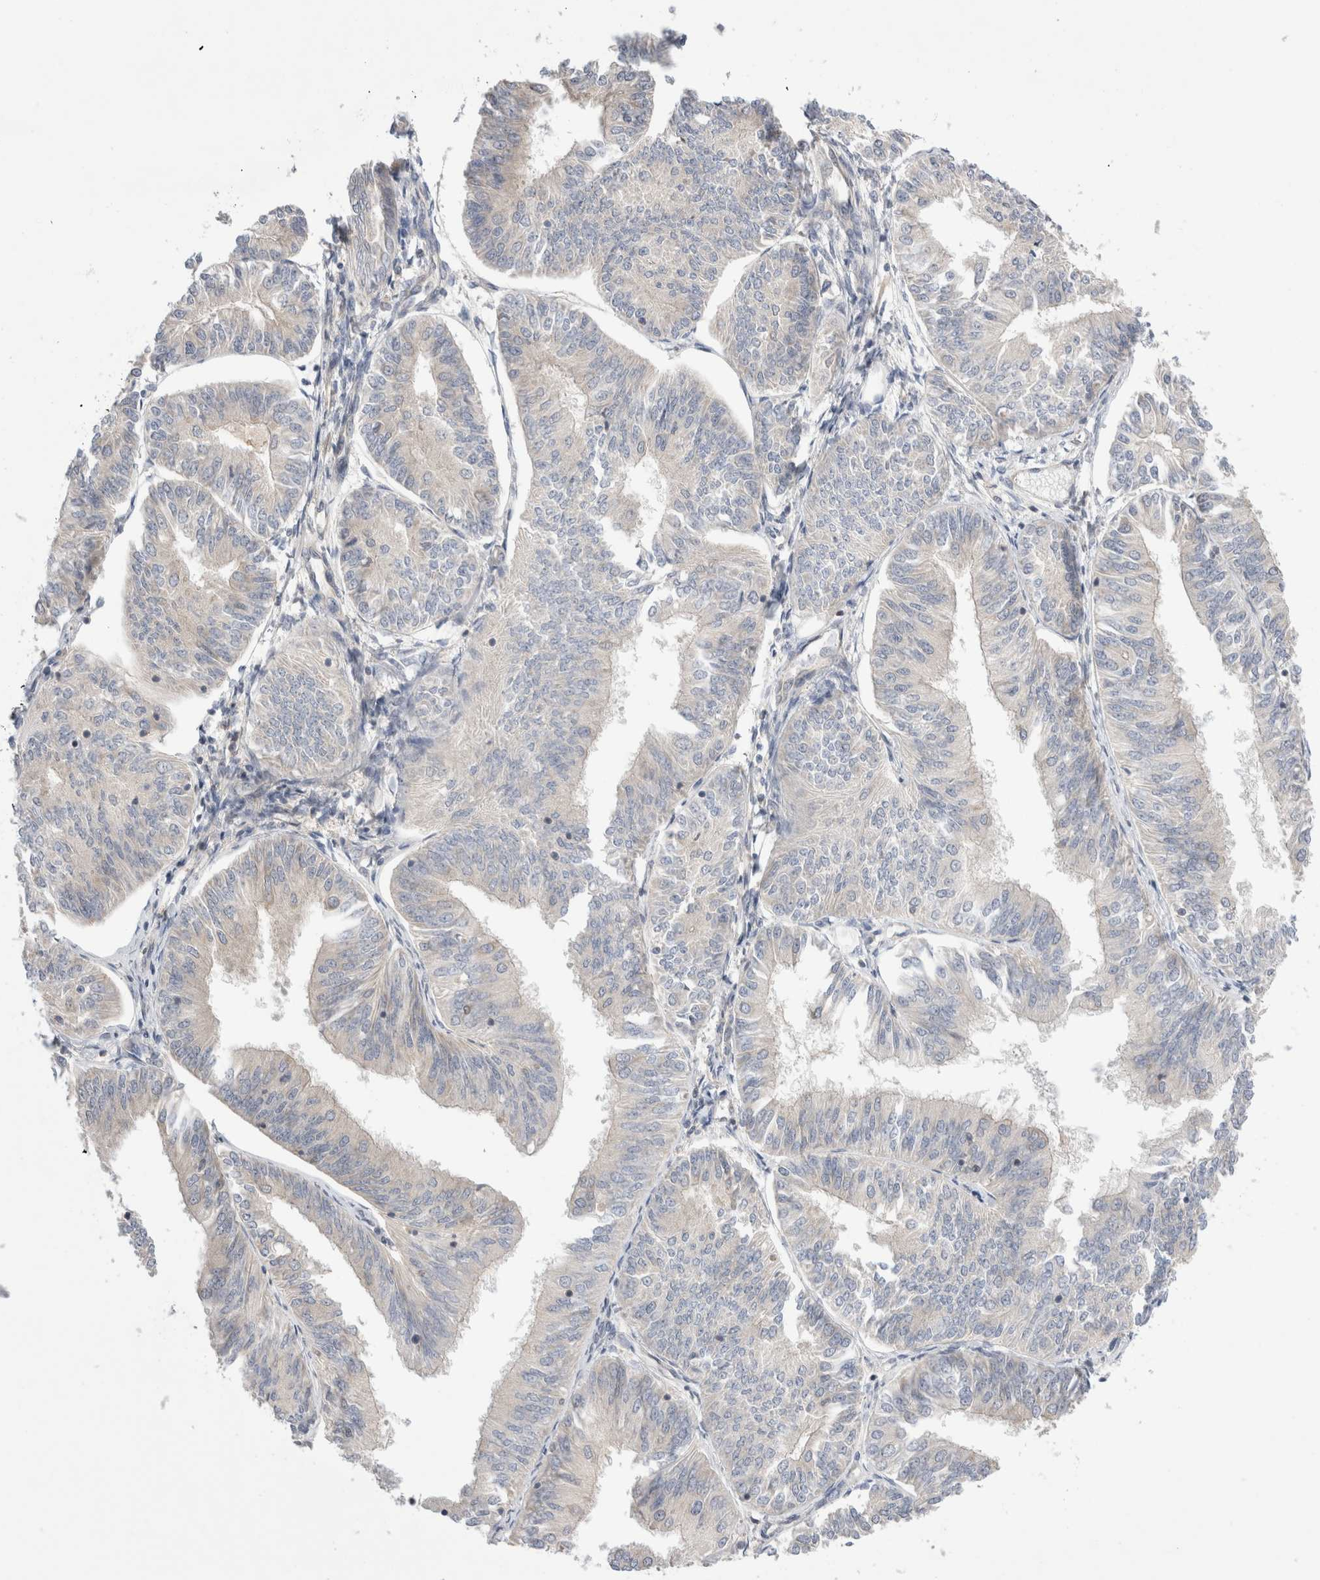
{"staining": {"intensity": "moderate", "quantity": "<25%", "location": "cytoplasmic/membranous"}, "tissue": "endometrial cancer", "cell_type": "Tumor cells", "image_type": "cancer", "snomed": [{"axis": "morphology", "description": "Adenocarcinoma, NOS"}, {"axis": "topography", "description": "Endometrium"}], "caption": "Immunohistochemical staining of human endometrial adenocarcinoma displays moderate cytoplasmic/membranous protein expression in approximately <25% of tumor cells. (DAB IHC, brown staining for protein, blue staining for nuclei).", "gene": "NFKB1", "patient": {"sex": "female", "age": 58}}